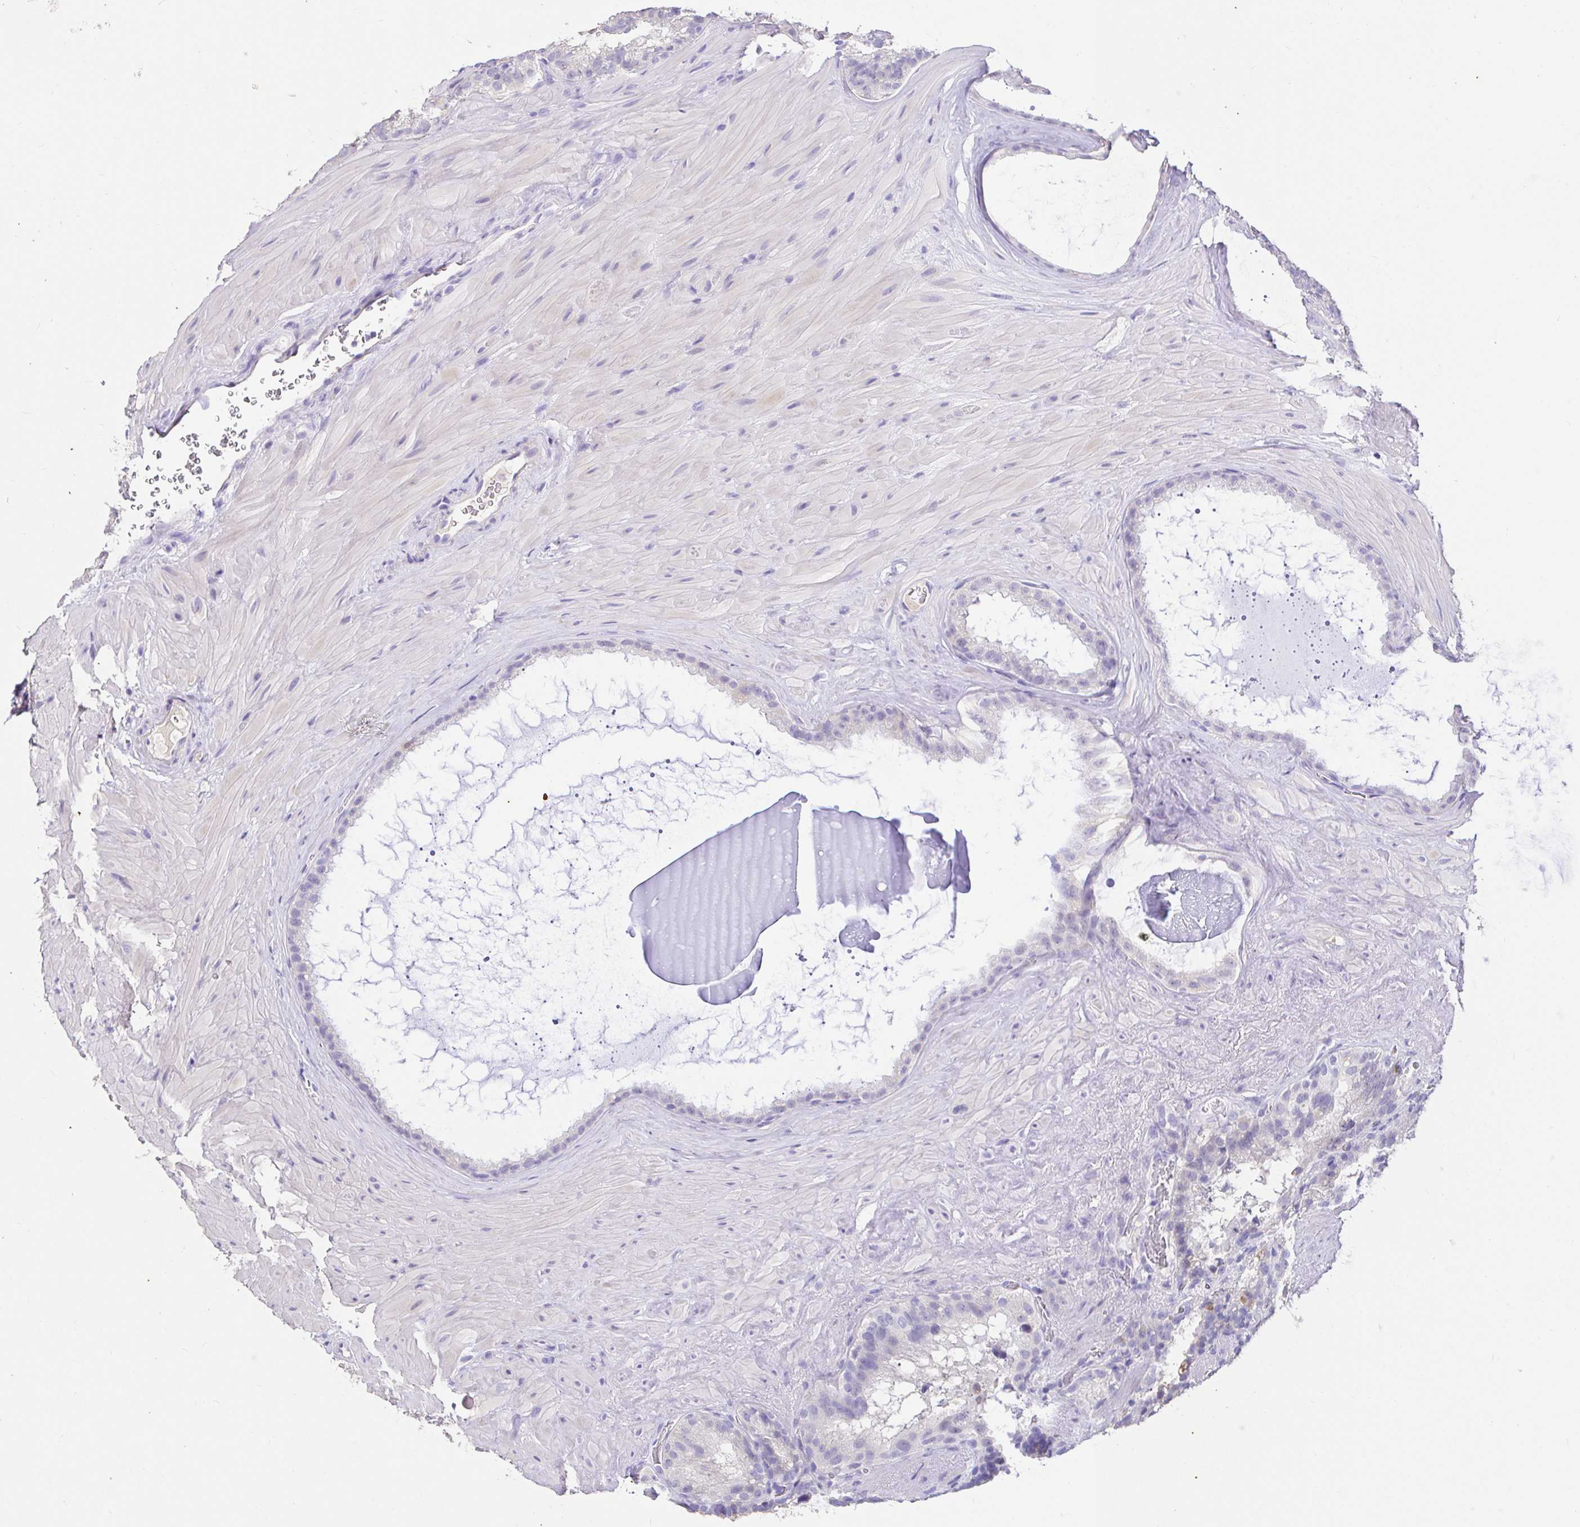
{"staining": {"intensity": "negative", "quantity": "none", "location": "none"}, "tissue": "seminal vesicle", "cell_type": "Glandular cells", "image_type": "normal", "snomed": [{"axis": "morphology", "description": "Normal tissue, NOS"}, {"axis": "topography", "description": "Seminal veicle"}], "caption": "Immunohistochemical staining of benign human seminal vesicle shows no significant staining in glandular cells. The staining was performed using DAB to visualize the protein expression in brown, while the nuclei were stained in blue with hematoxylin (Magnification: 20x).", "gene": "CDO1", "patient": {"sex": "male", "age": 60}}